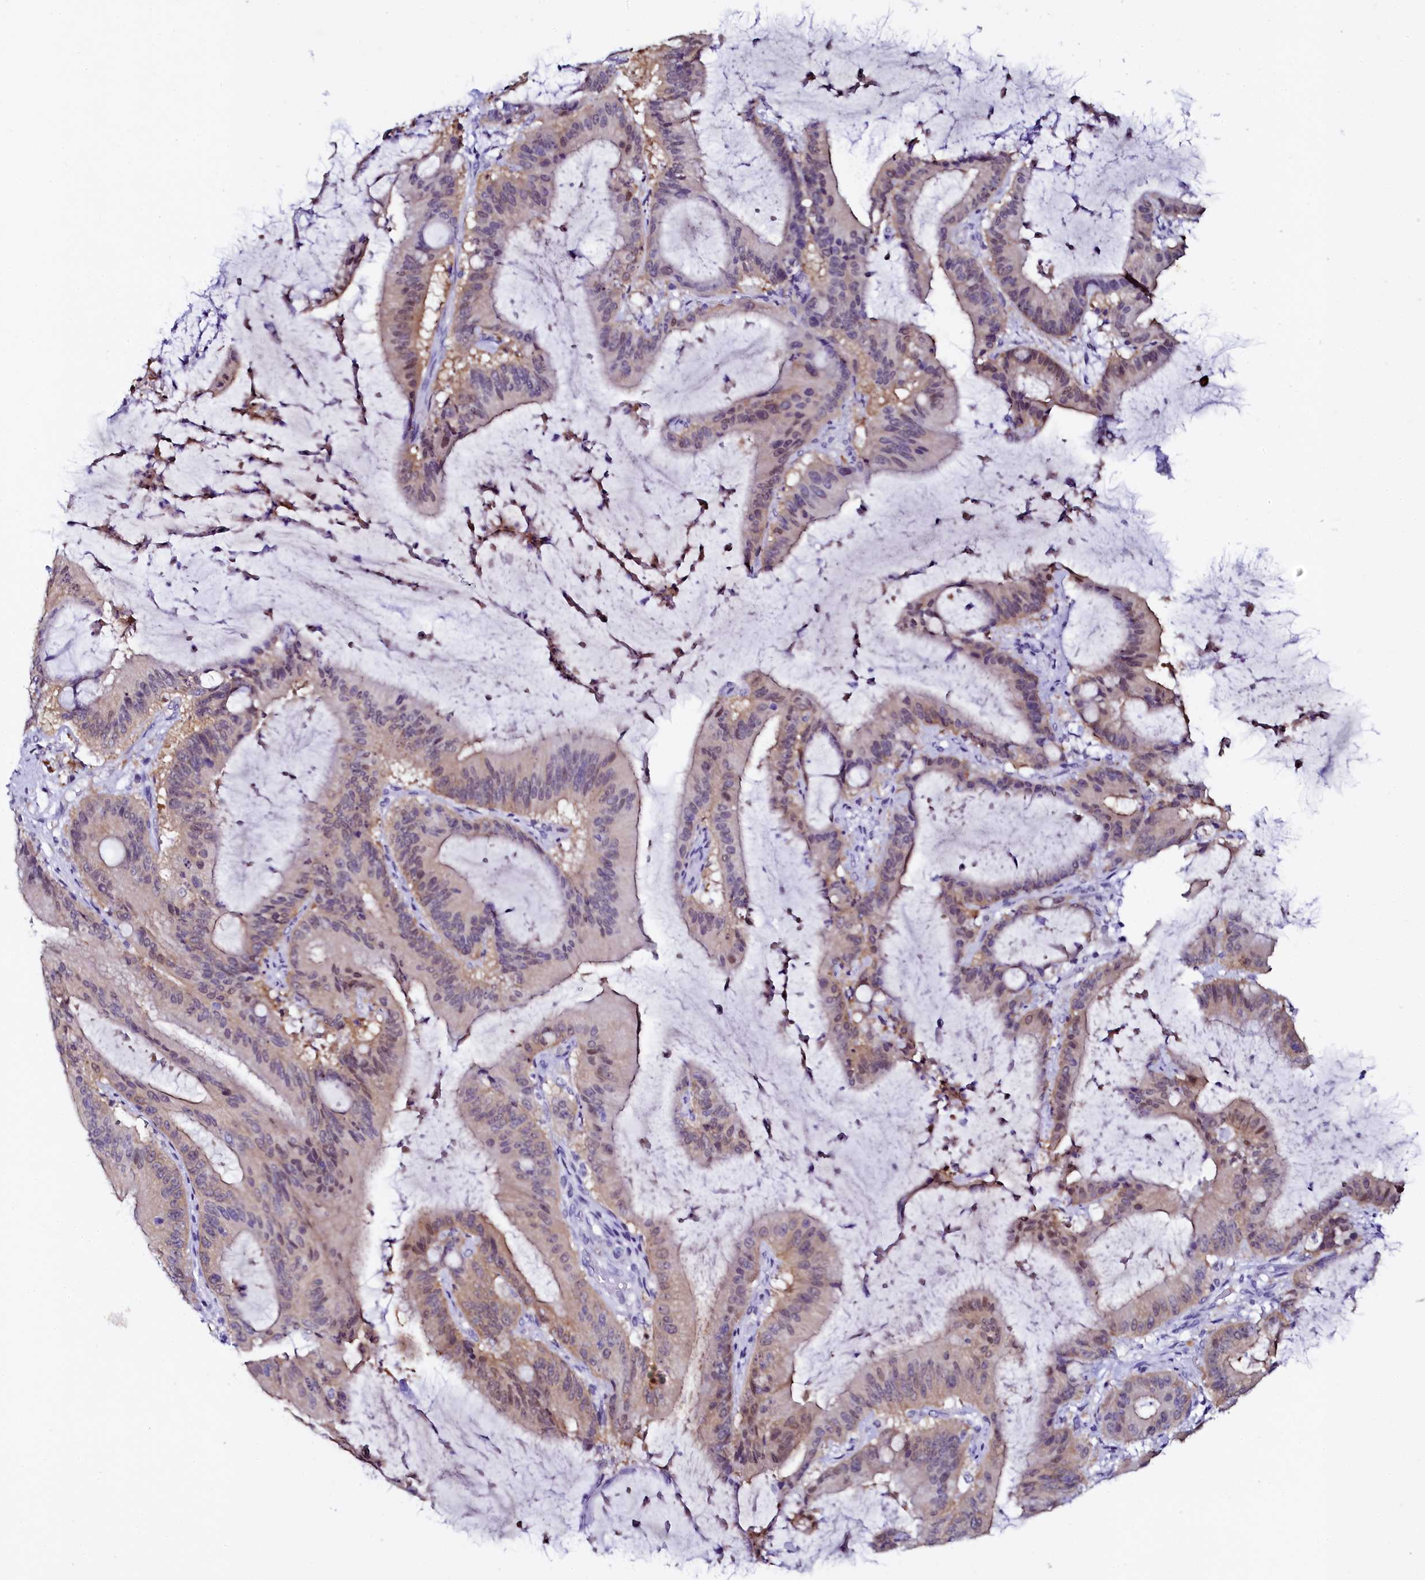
{"staining": {"intensity": "weak", "quantity": "25%-75%", "location": "cytoplasmic/membranous,nuclear"}, "tissue": "liver cancer", "cell_type": "Tumor cells", "image_type": "cancer", "snomed": [{"axis": "morphology", "description": "Normal tissue, NOS"}, {"axis": "morphology", "description": "Cholangiocarcinoma"}, {"axis": "topography", "description": "Liver"}, {"axis": "topography", "description": "Peripheral nerve tissue"}], "caption": "A histopathology image showing weak cytoplasmic/membranous and nuclear expression in approximately 25%-75% of tumor cells in cholangiocarcinoma (liver), as visualized by brown immunohistochemical staining.", "gene": "SORD", "patient": {"sex": "female", "age": 73}}